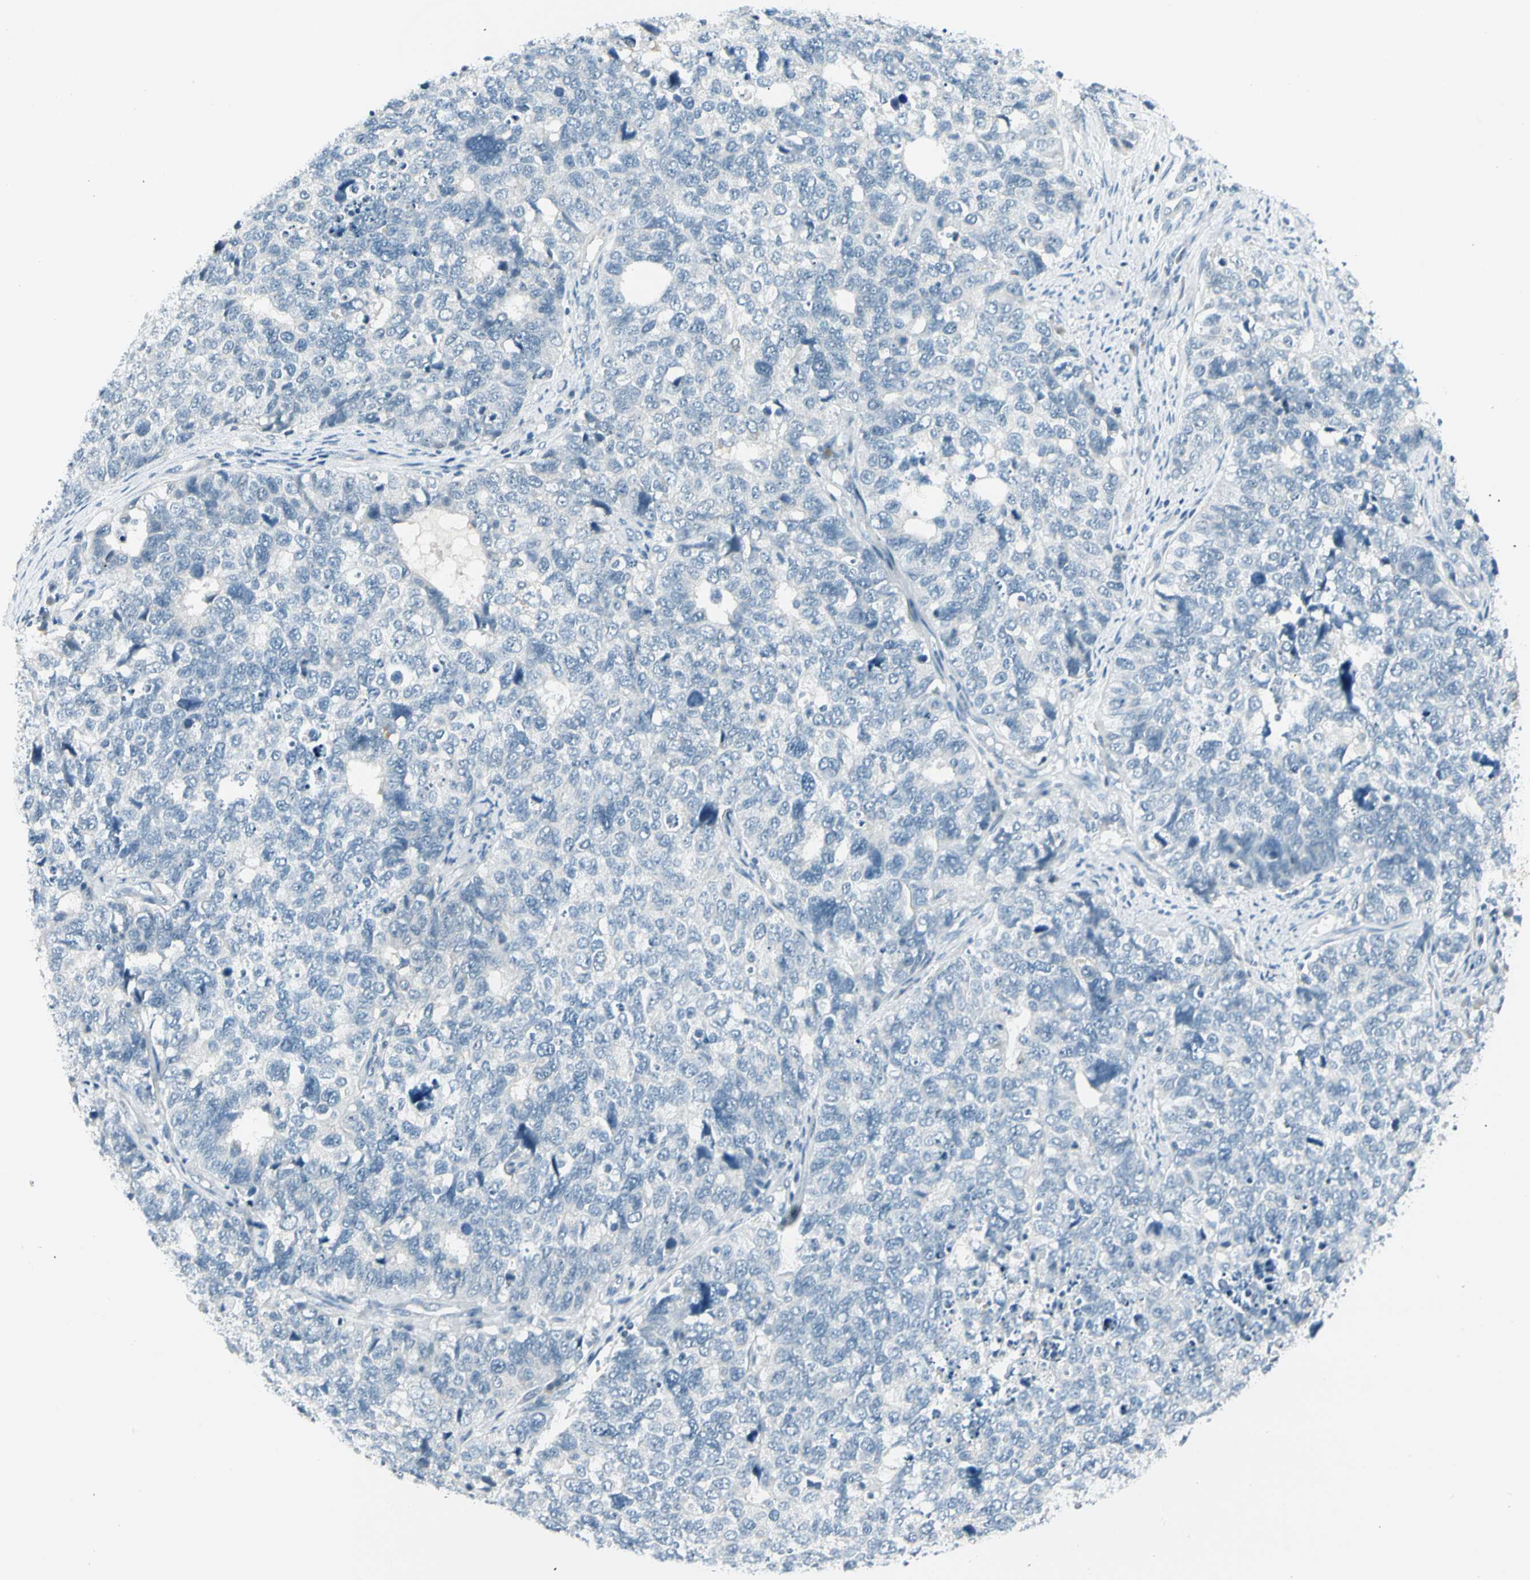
{"staining": {"intensity": "negative", "quantity": "none", "location": "none"}, "tissue": "cervical cancer", "cell_type": "Tumor cells", "image_type": "cancer", "snomed": [{"axis": "morphology", "description": "Squamous cell carcinoma, NOS"}, {"axis": "topography", "description": "Cervix"}], "caption": "This image is of squamous cell carcinoma (cervical) stained with immunohistochemistry (IHC) to label a protein in brown with the nuclei are counter-stained blue. There is no expression in tumor cells.", "gene": "ZSCAN1", "patient": {"sex": "female", "age": 63}}